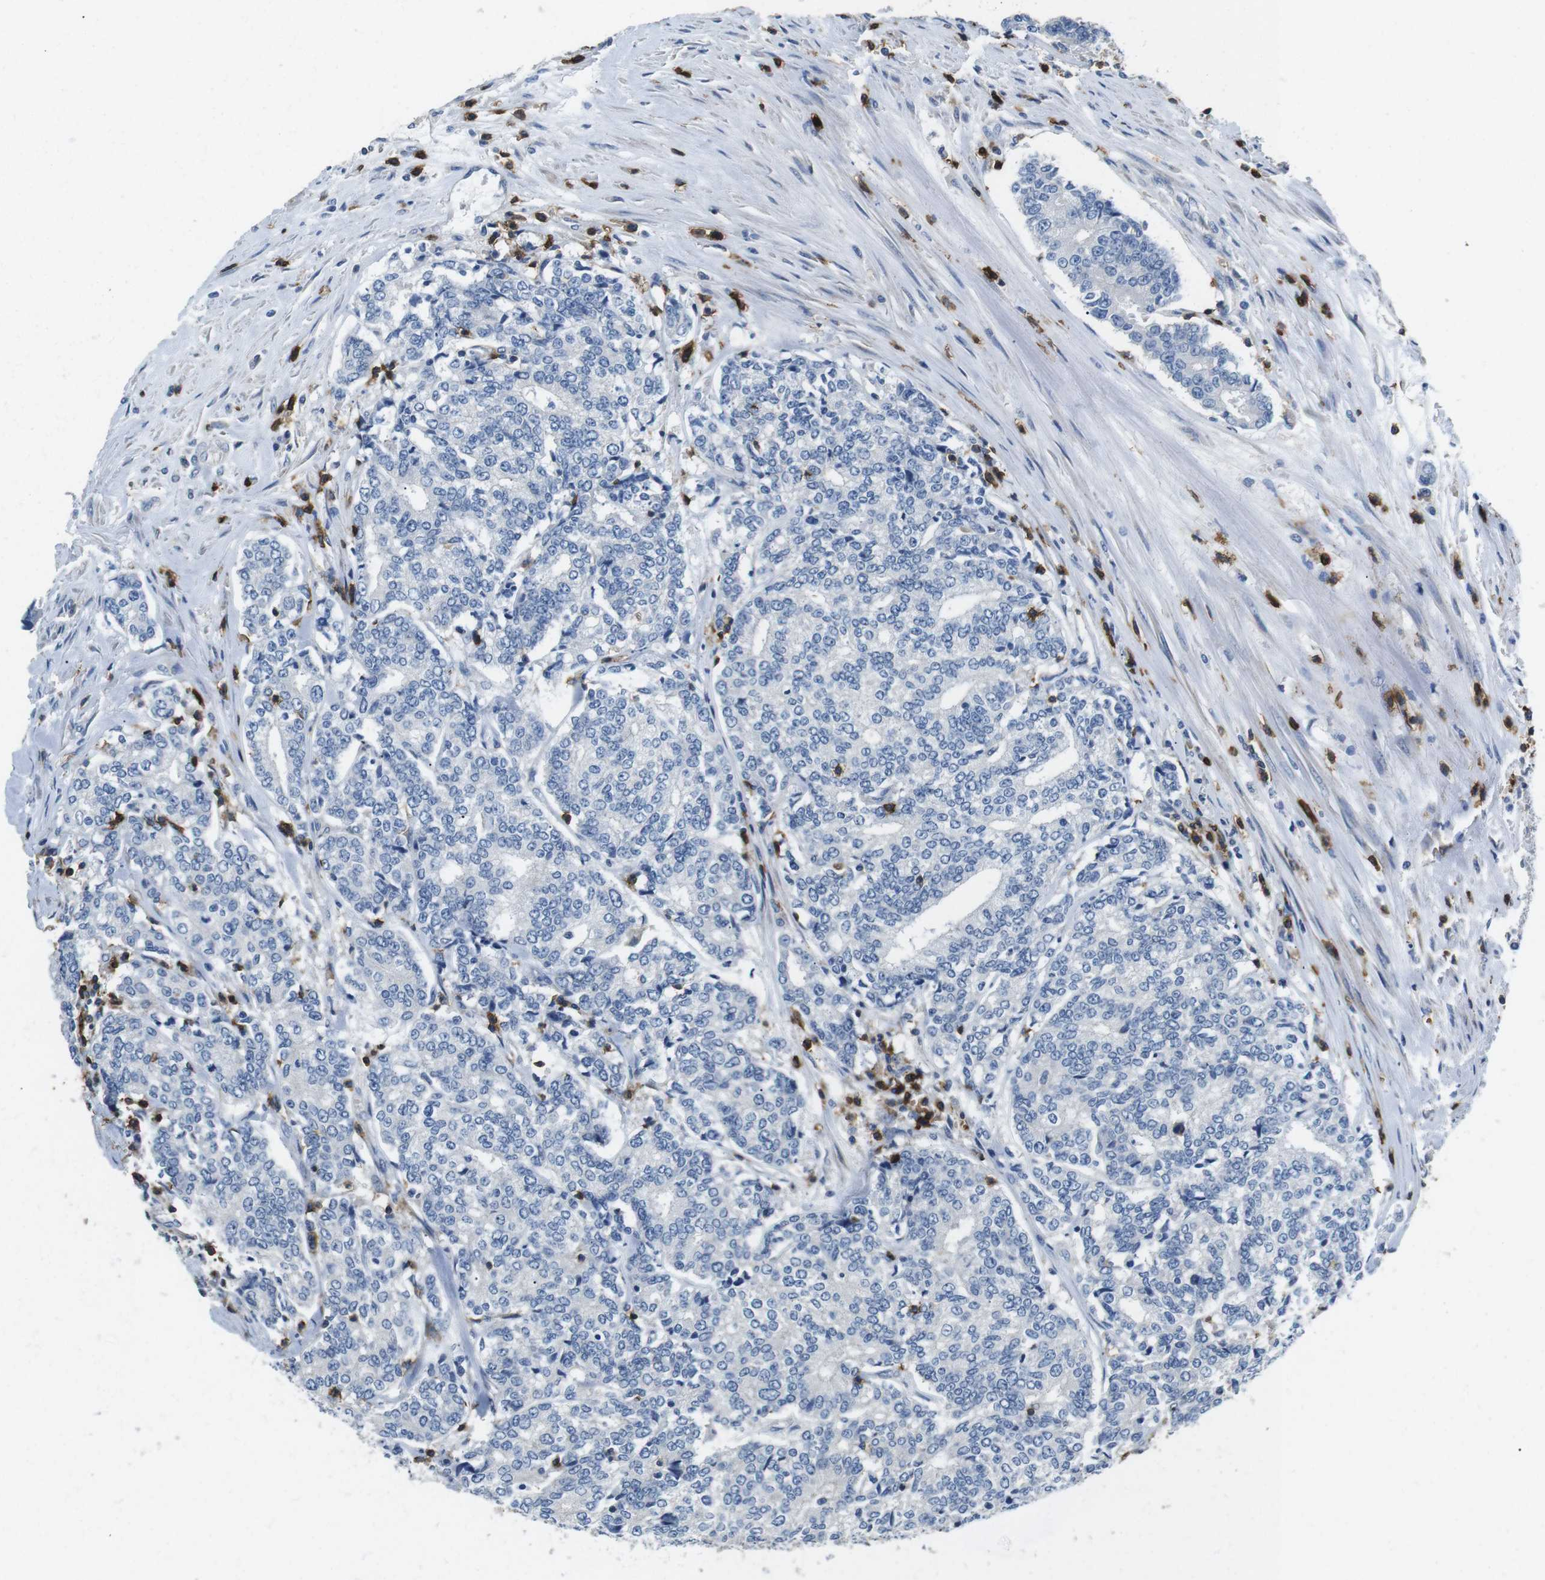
{"staining": {"intensity": "negative", "quantity": "none", "location": "none"}, "tissue": "prostate cancer", "cell_type": "Tumor cells", "image_type": "cancer", "snomed": [{"axis": "morphology", "description": "Normal tissue, NOS"}, {"axis": "morphology", "description": "Adenocarcinoma, High grade"}, {"axis": "topography", "description": "Prostate"}, {"axis": "topography", "description": "Seminal veicle"}], "caption": "Immunohistochemistry (IHC) of high-grade adenocarcinoma (prostate) displays no positivity in tumor cells.", "gene": "CD6", "patient": {"sex": "male", "age": 55}}